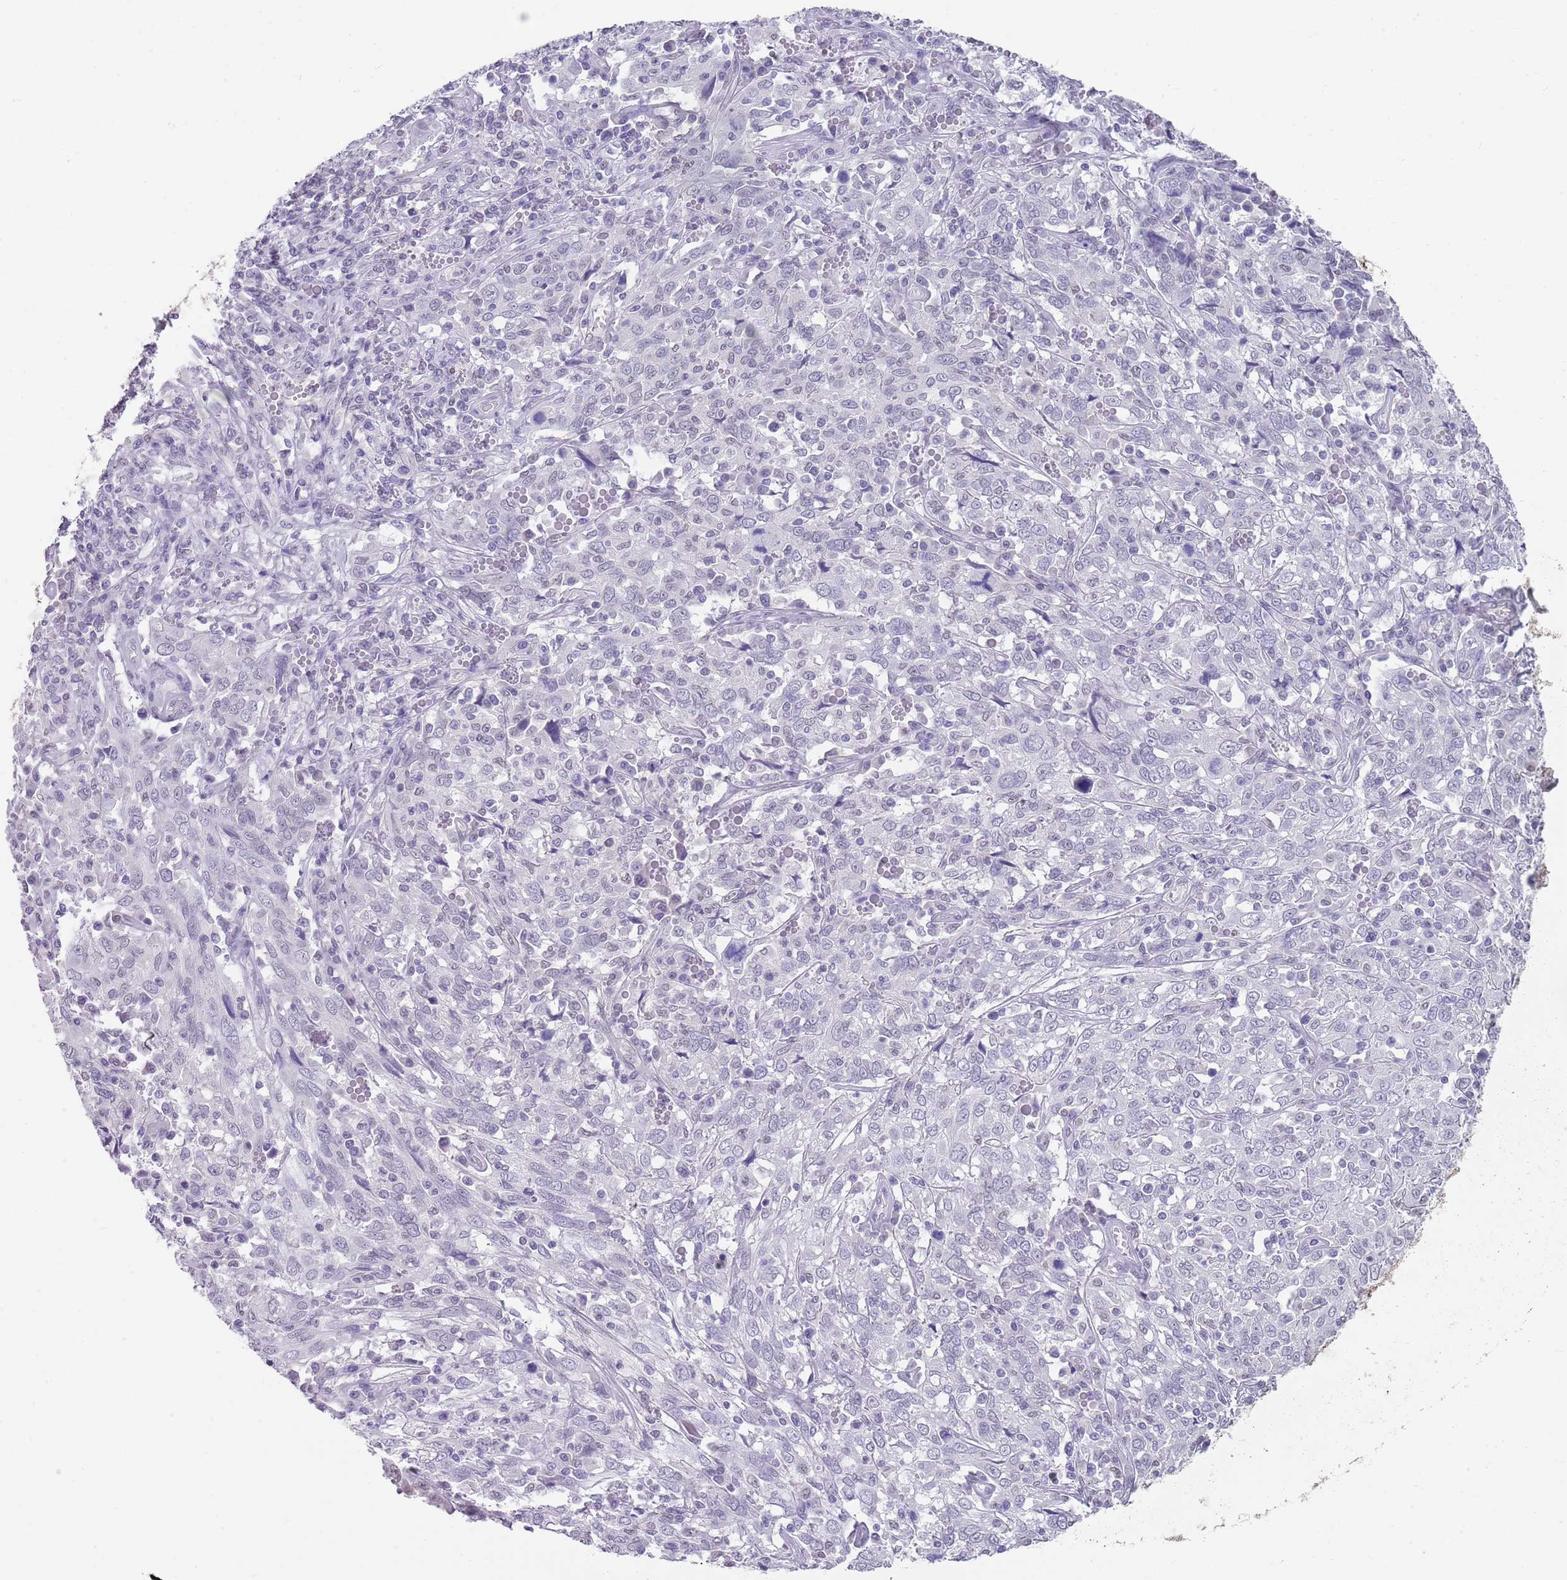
{"staining": {"intensity": "negative", "quantity": "none", "location": "none"}, "tissue": "cervical cancer", "cell_type": "Tumor cells", "image_type": "cancer", "snomed": [{"axis": "morphology", "description": "Squamous cell carcinoma, NOS"}, {"axis": "topography", "description": "Cervix"}], "caption": "IHC photomicrograph of neoplastic tissue: cervical cancer (squamous cell carcinoma) stained with DAB (3,3'-diaminobenzidine) demonstrates no significant protein staining in tumor cells. (DAB immunohistochemistry (IHC) with hematoxylin counter stain).", "gene": "SEPHS2", "patient": {"sex": "female", "age": 46}}